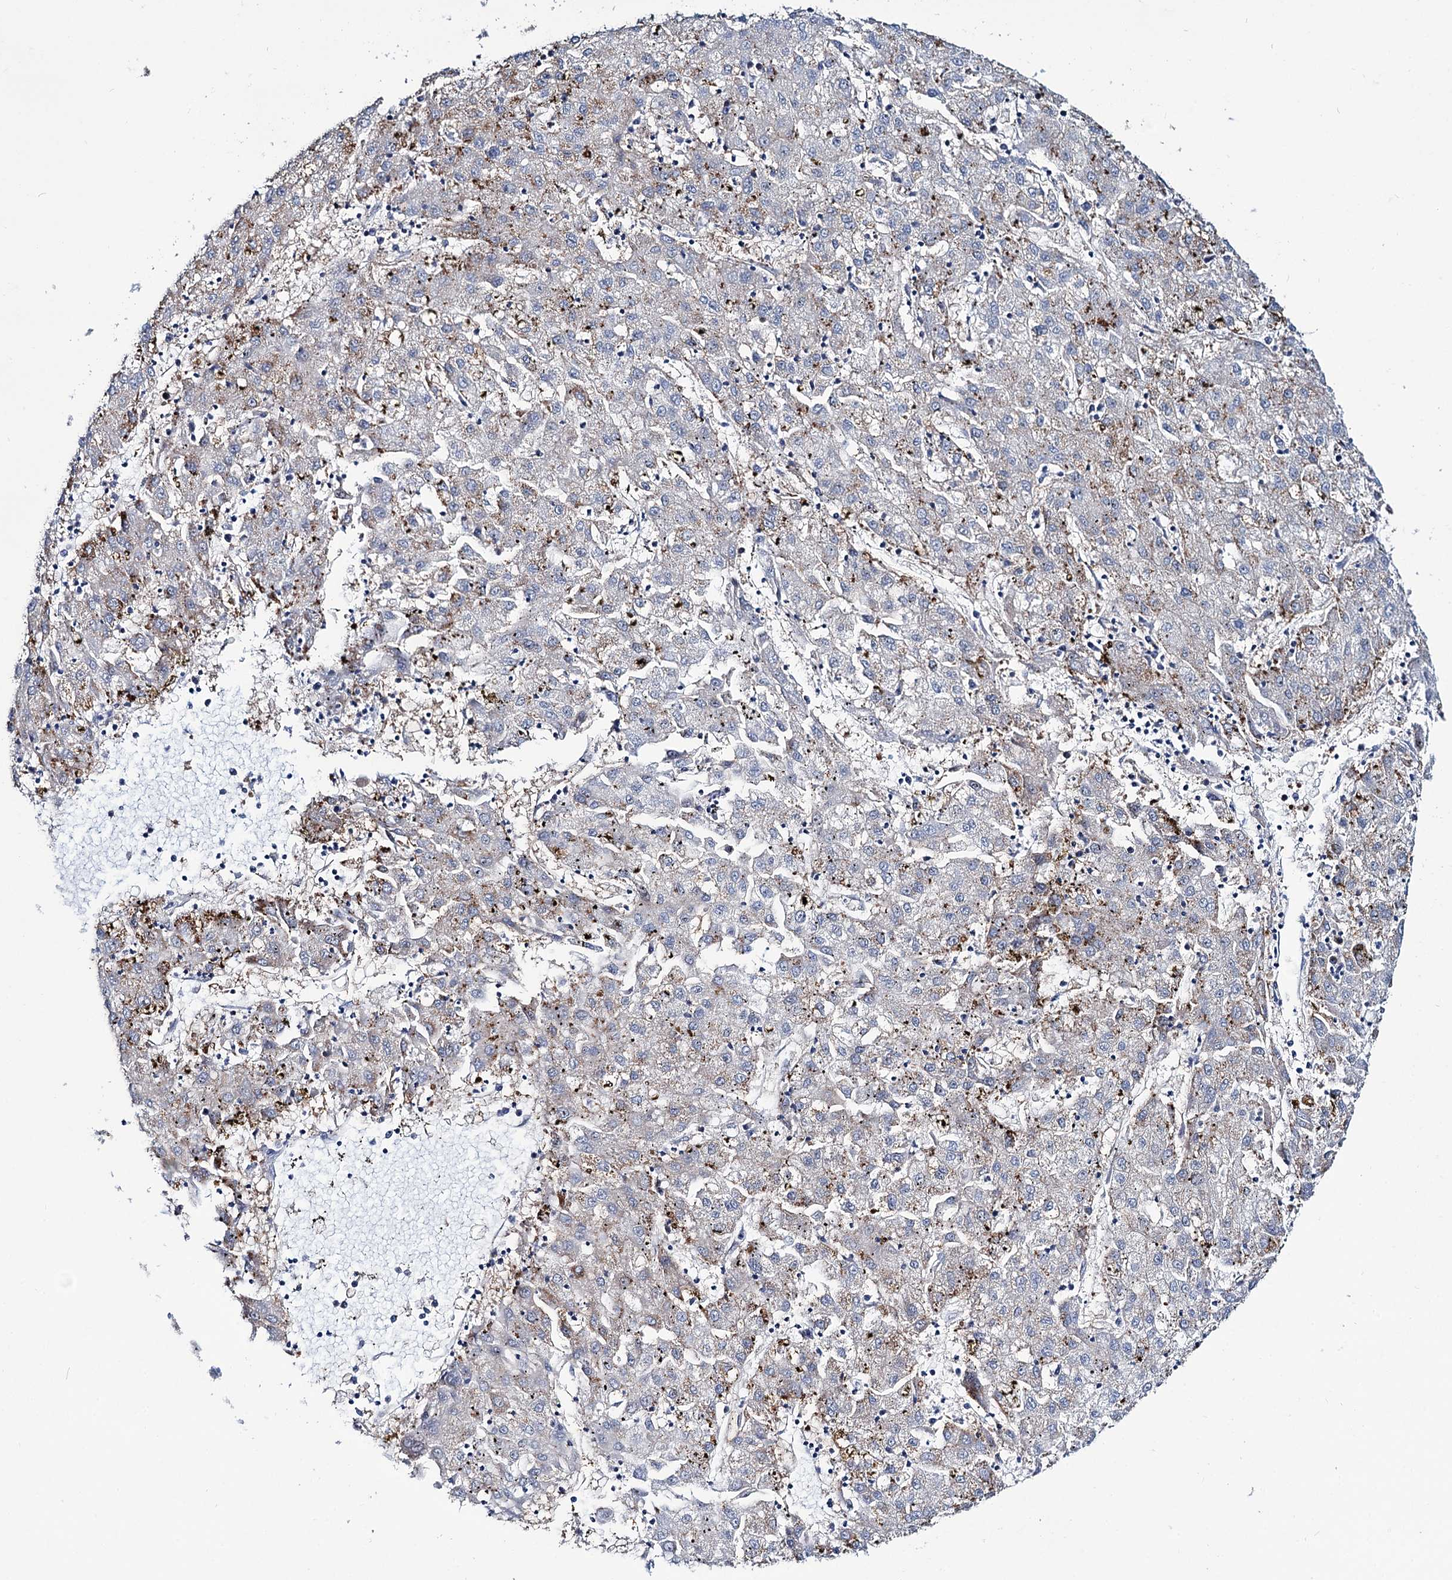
{"staining": {"intensity": "negative", "quantity": "none", "location": "none"}, "tissue": "liver cancer", "cell_type": "Tumor cells", "image_type": "cancer", "snomed": [{"axis": "morphology", "description": "Carcinoma, Hepatocellular, NOS"}, {"axis": "topography", "description": "Liver"}], "caption": "This is a image of IHC staining of liver hepatocellular carcinoma, which shows no positivity in tumor cells.", "gene": "PTDSS2", "patient": {"sex": "male", "age": 72}}